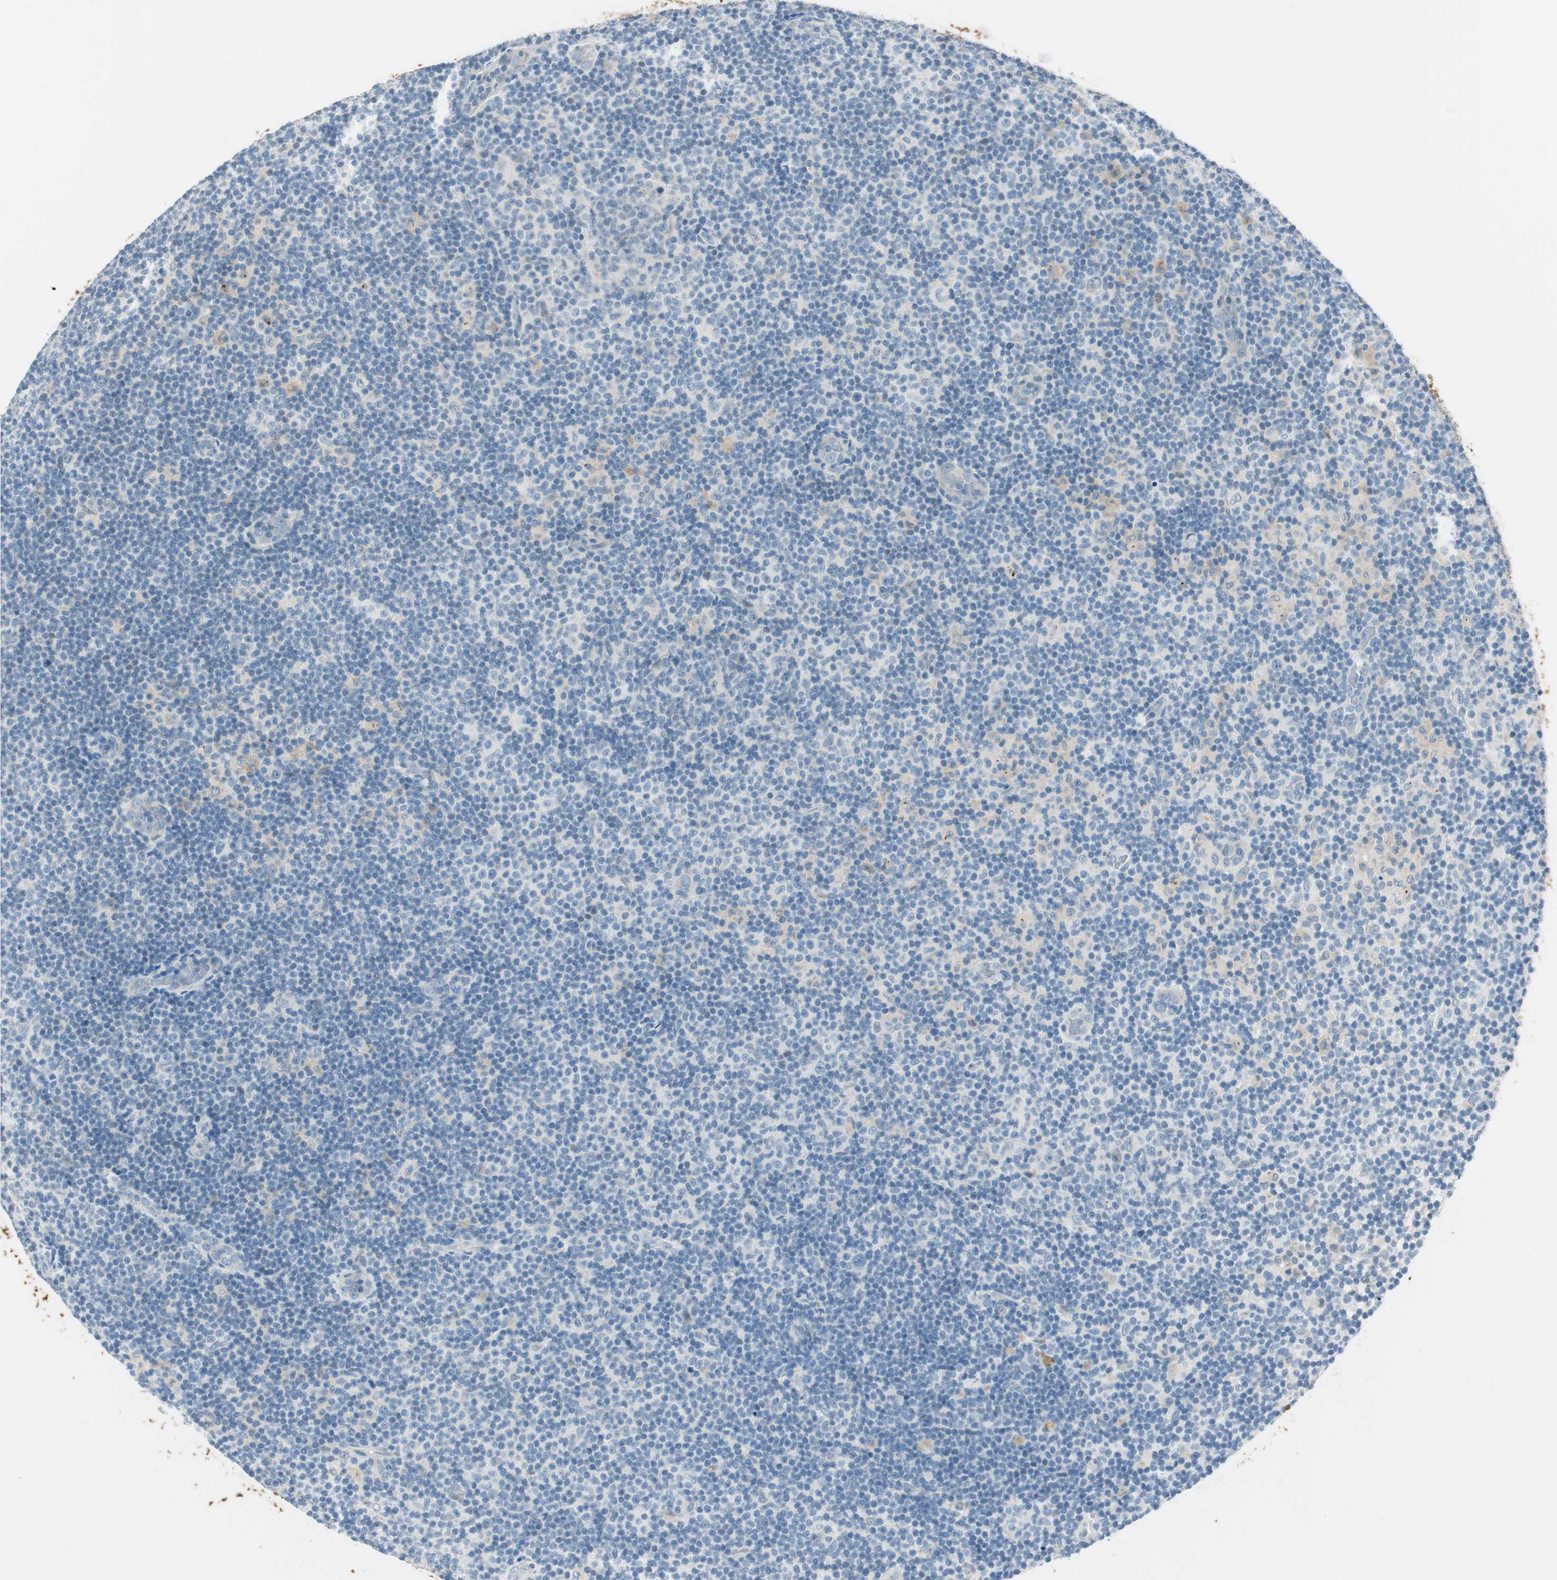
{"staining": {"intensity": "weak", "quantity": "<25%", "location": "cytoplasmic/membranous"}, "tissue": "lymphoma", "cell_type": "Tumor cells", "image_type": "cancer", "snomed": [{"axis": "morphology", "description": "Malignant lymphoma, non-Hodgkin's type, Low grade"}, {"axis": "topography", "description": "Lymph node"}], "caption": "This is an IHC histopathology image of lymphoma. There is no positivity in tumor cells.", "gene": "GNAO1", "patient": {"sex": "male", "age": 83}}